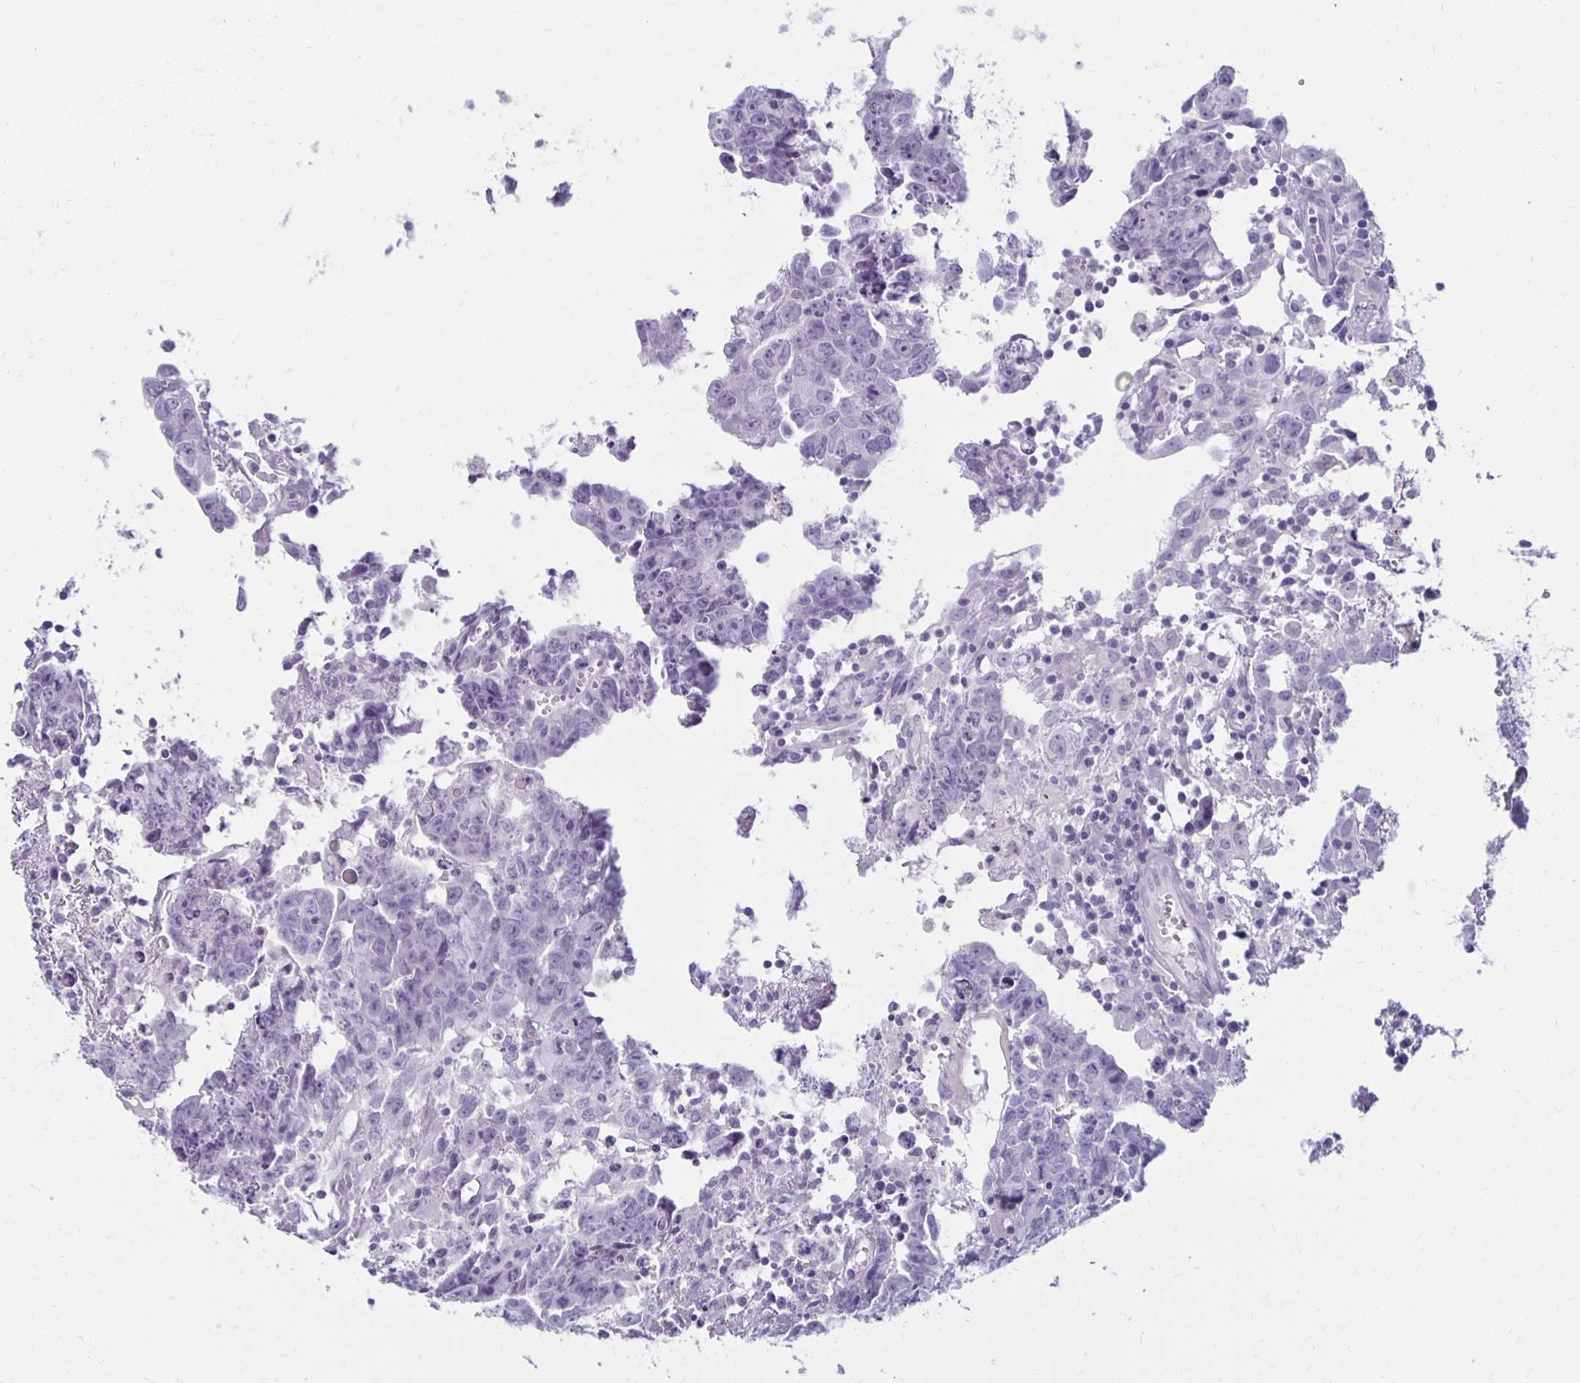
{"staining": {"intensity": "negative", "quantity": "none", "location": "none"}, "tissue": "testis cancer", "cell_type": "Tumor cells", "image_type": "cancer", "snomed": [{"axis": "morphology", "description": "Carcinoma, Embryonal, NOS"}, {"axis": "topography", "description": "Testis"}], "caption": "Immunohistochemistry photomicrograph of neoplastic tissue: human embryonal carcinoma (testis) stained with DAB (3,3'-diaminobenzidine) exhibits no significant protein expression in tumor cells.", "gene": "RYR1", "patient": {"sex": "male", "age": 22}}